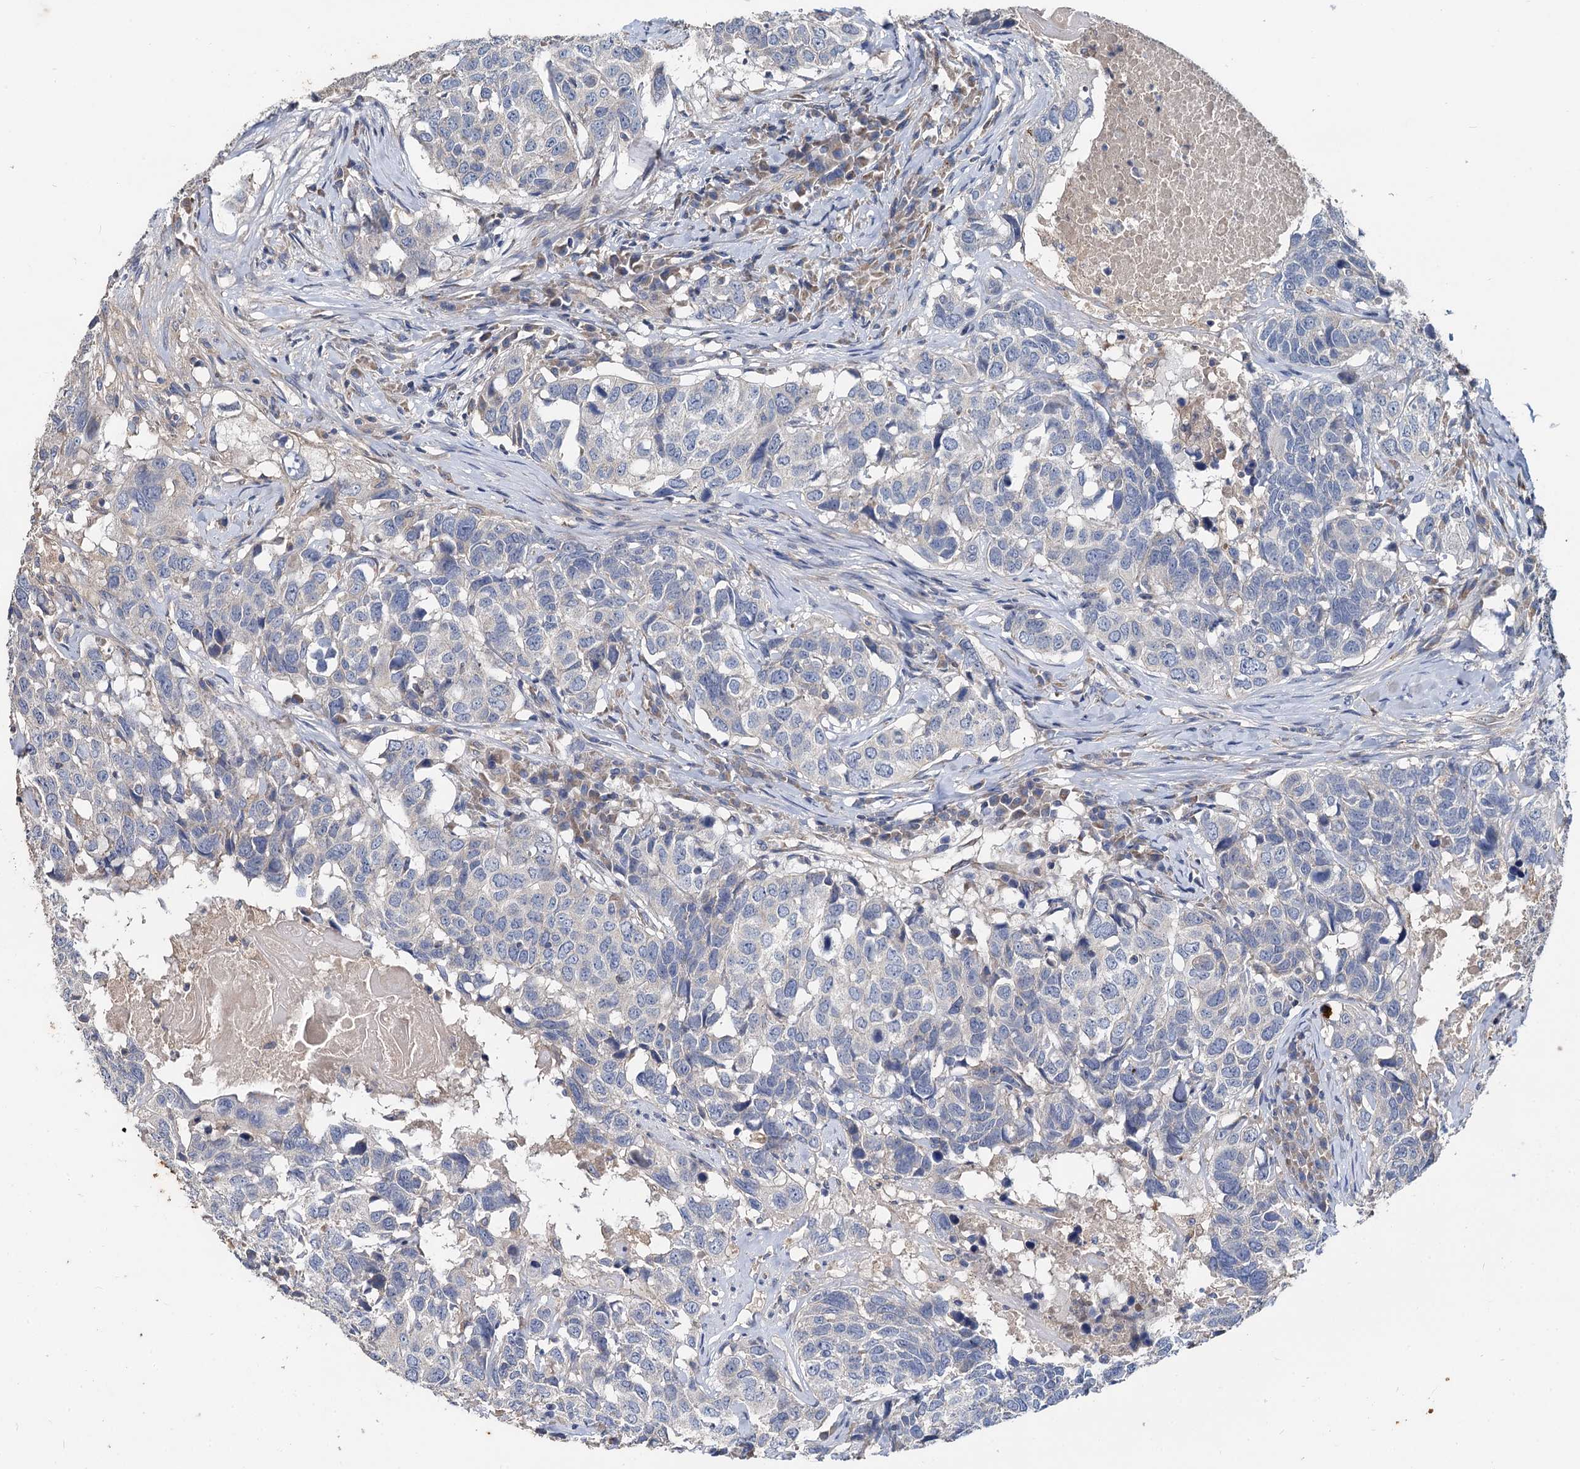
{"staining": {"intensity": "negative", "quantity": "none", "location": "none"}, "tissue": "head and neck cancer", "cell_type": "Tumor cells", "image_type": "cancer", "snomed": [{"axis": "morphology", "description": "Squamous cell carcinoma, NOS"}, {"axis": "topography", "description": "Head-Neck"}], "caption": "Immunohistochemical staining of head and neck cancer exhibits no significant staining in tumor cells. Brightfield microscopy of immunohistochemistry (IHC) stained with DAB (3,3'-diaminobenzidine) (brown) and hematoxylin (blue), captured at high magnification.", "gene": "SPRYD3", "patient": {"sex": "male", "age": 66}}